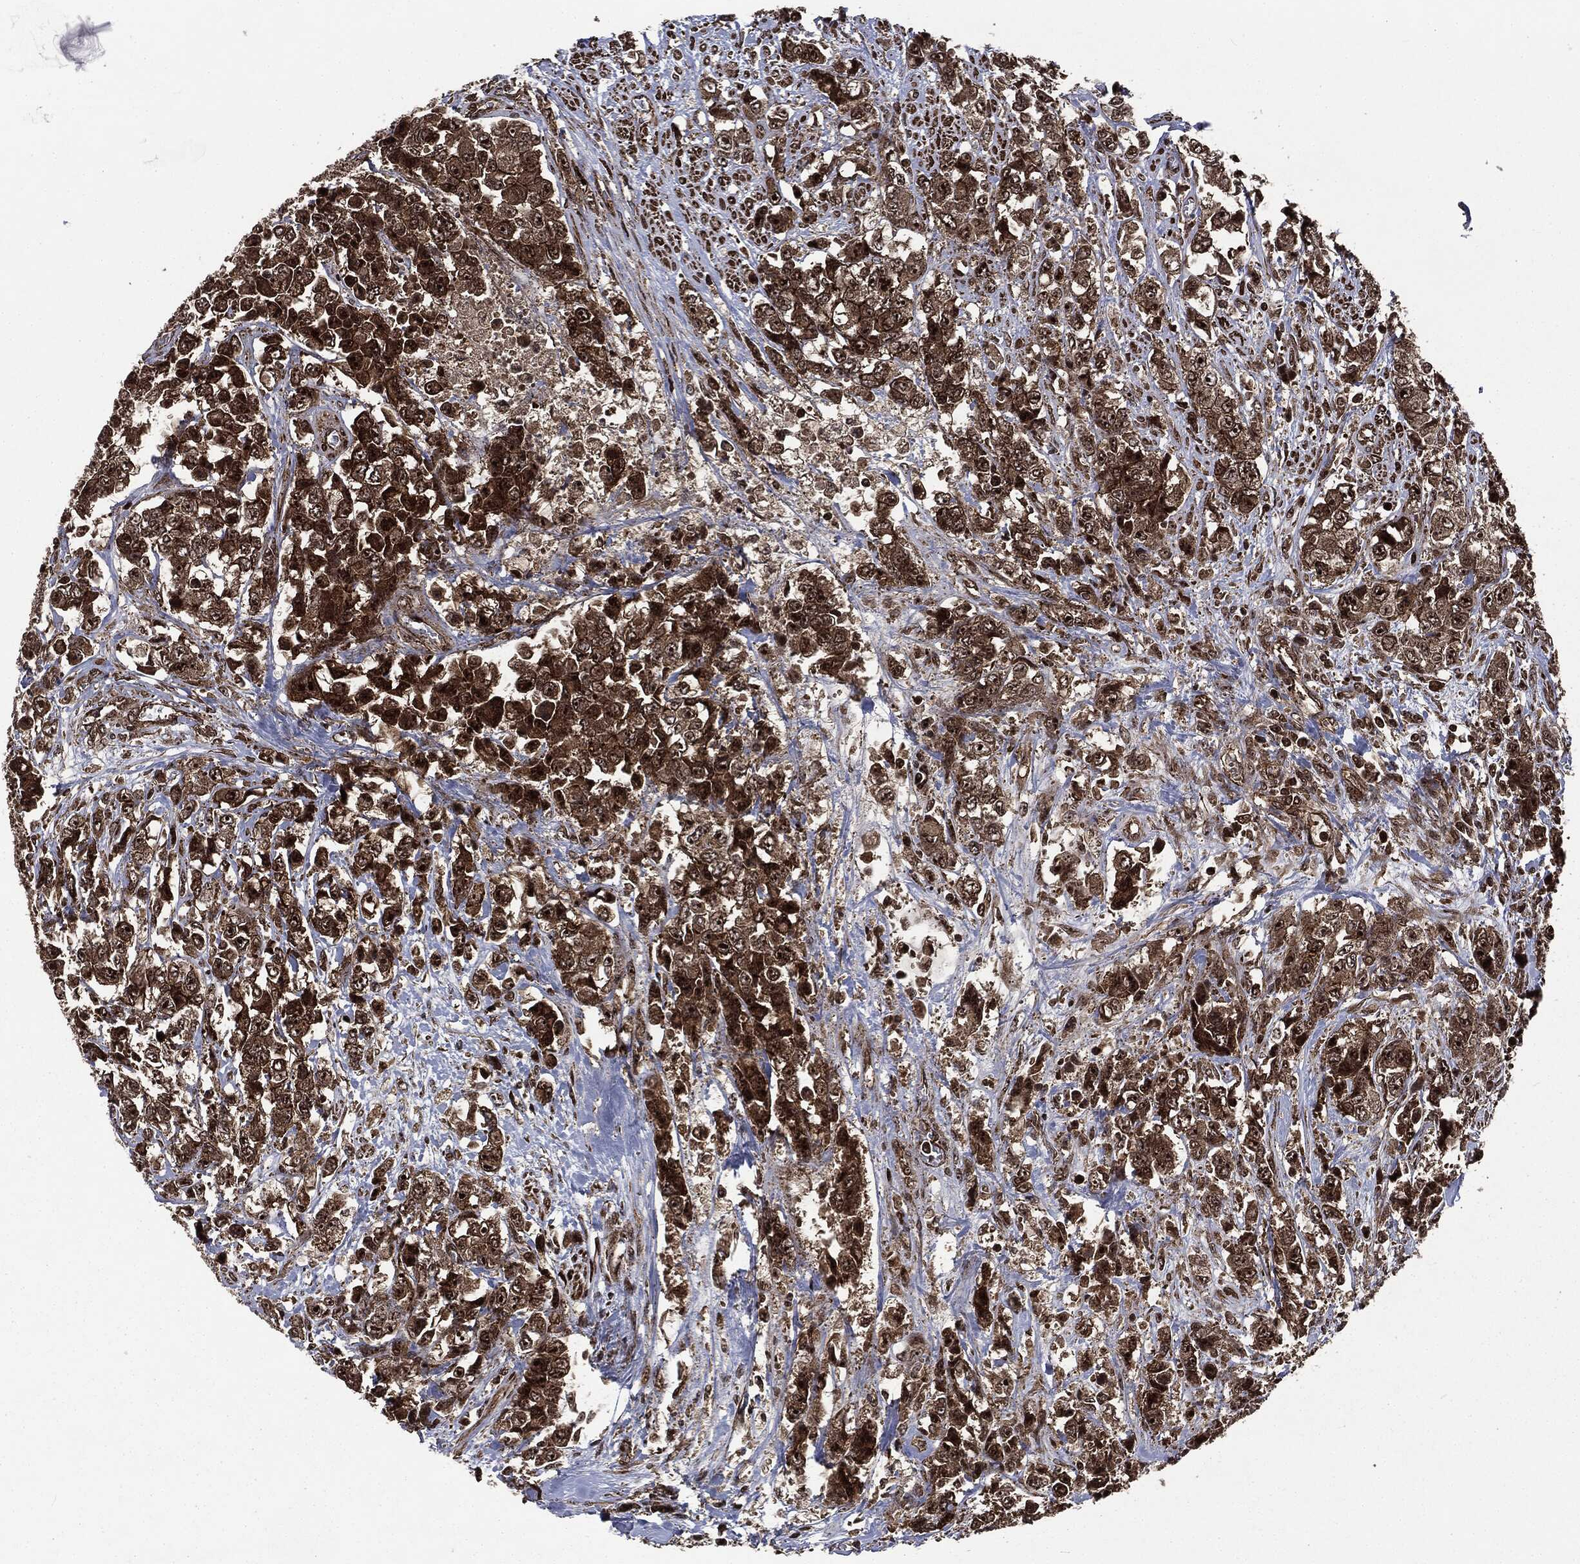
{"staining": {"intensity": "strong", "quantity": ">75%", "location": "cytoplasmic/membranous,nuclear"}, "tissue": "urothelial cancer", "cell_type": "Tumor cells", "image_type": "cancer", "snomed": [{"axis": "morphology", "description": "Urothelial carcinoma, High grade"}, {"axis": "topography", "description": "Urinary bladder"}], "caption": "IHC of human urothelial cancer displays high levels of strong cytoplasmic/membranous and nuclear positivity in about >75% of tumor cells. The protein is stained brown, and the nuclei are stained in blue (DAB (3,3'-diaminobenzidine) IHC with brightfield microscopy, high magnification).", "gene": "CARD6", "patient": {"sex": "female", "age": 78}}